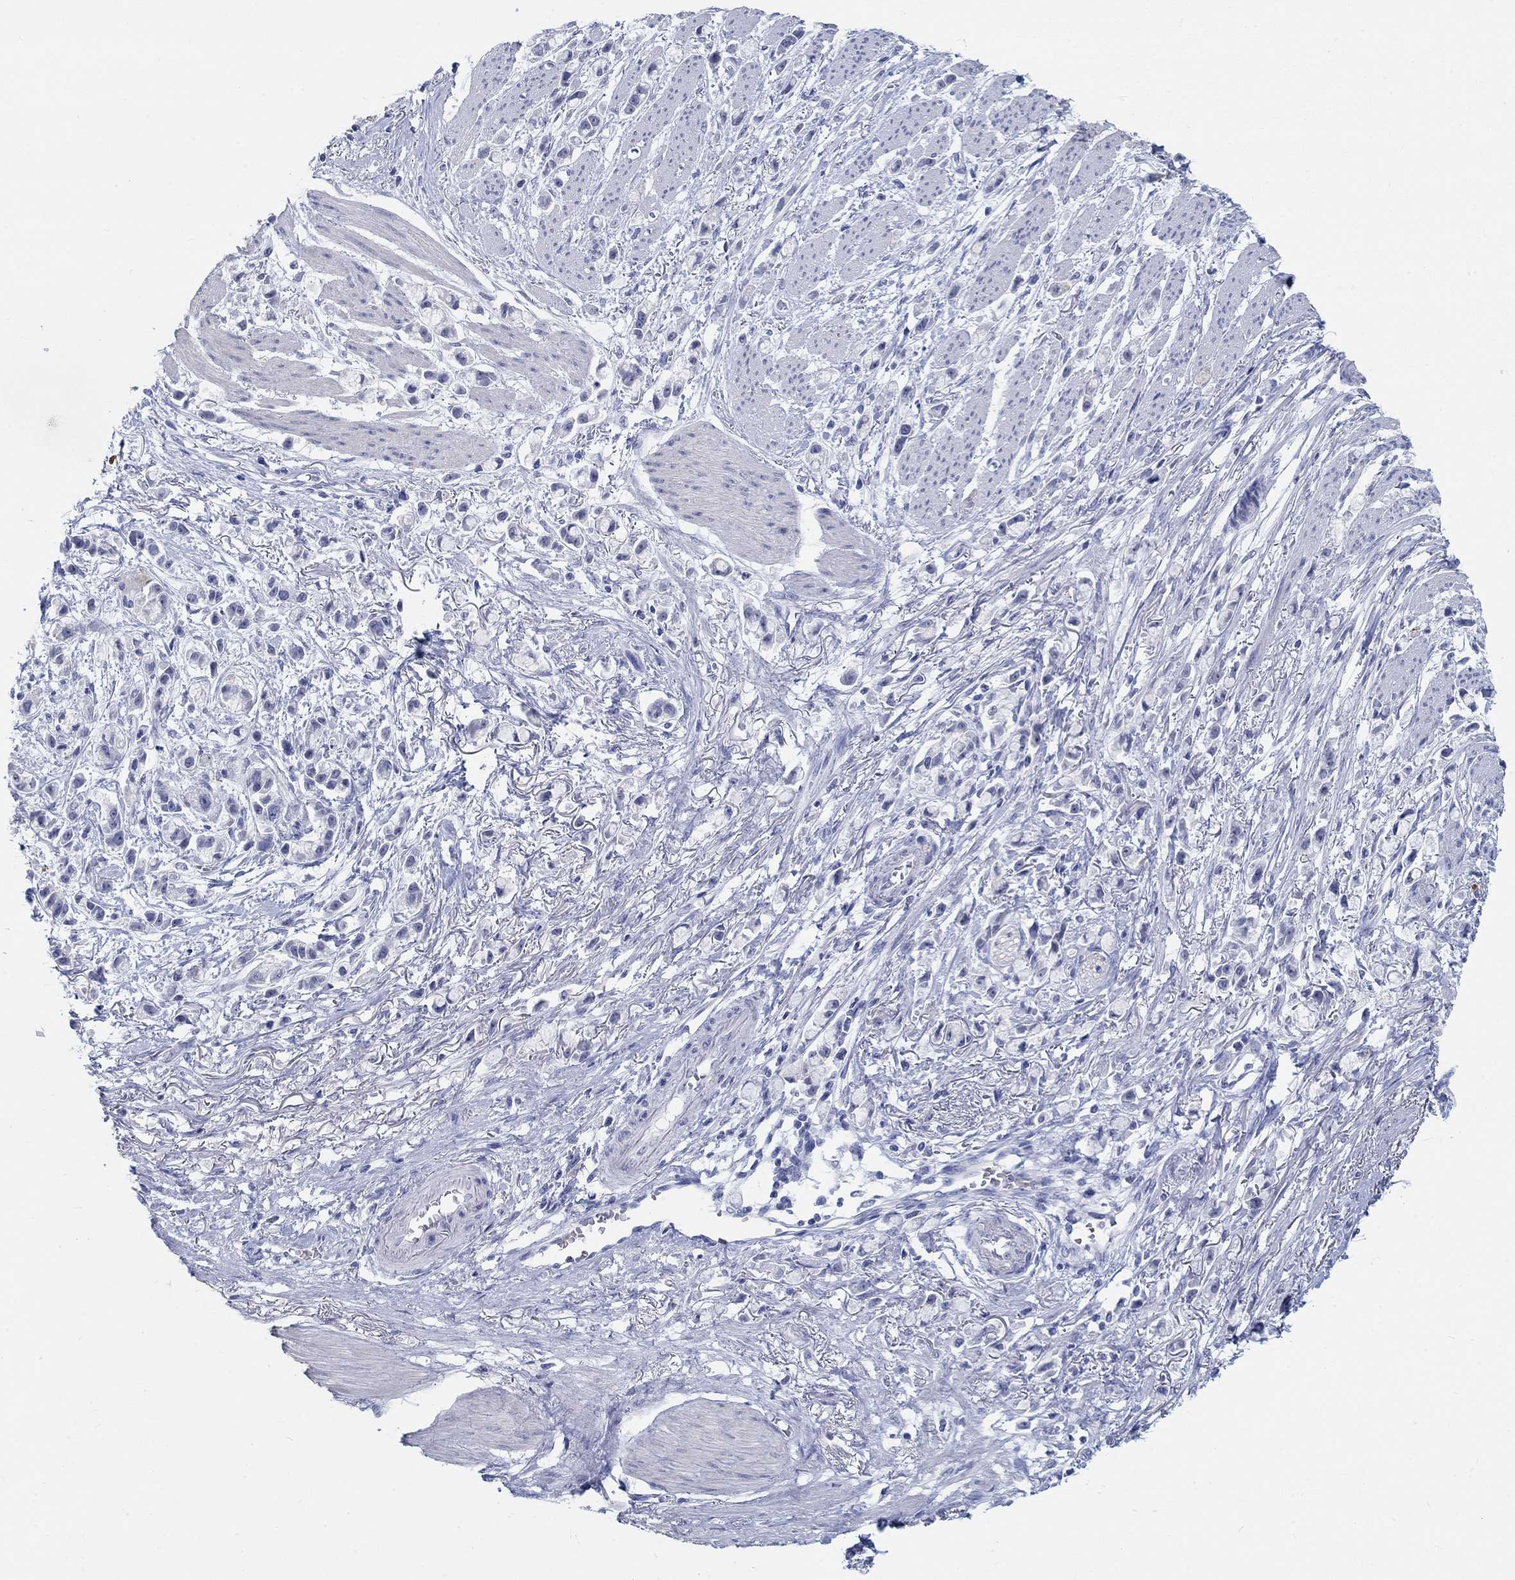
{"staining": {"intensity": "negative", "quantity": "none", "location": "none"}, "tissue": "stomach cancer", "cell_type": "Tumor cells", "image_type": "cancer", "snomed": [{"axis": "morphology", "description": "Adenocarcinoma, NOS"}, {"axis": "topography", "description": "Stomach"}], "caption": "Immunohistochemistry (IHC) histopathology image of neoplastic tissue: human stomach cancer stained with DAB (3,3'-diaminobenzidine) shows no significant protein staining in tumor cells.", "gene": "GRIA3", "patient": {"sex": "female", "age": 81}}